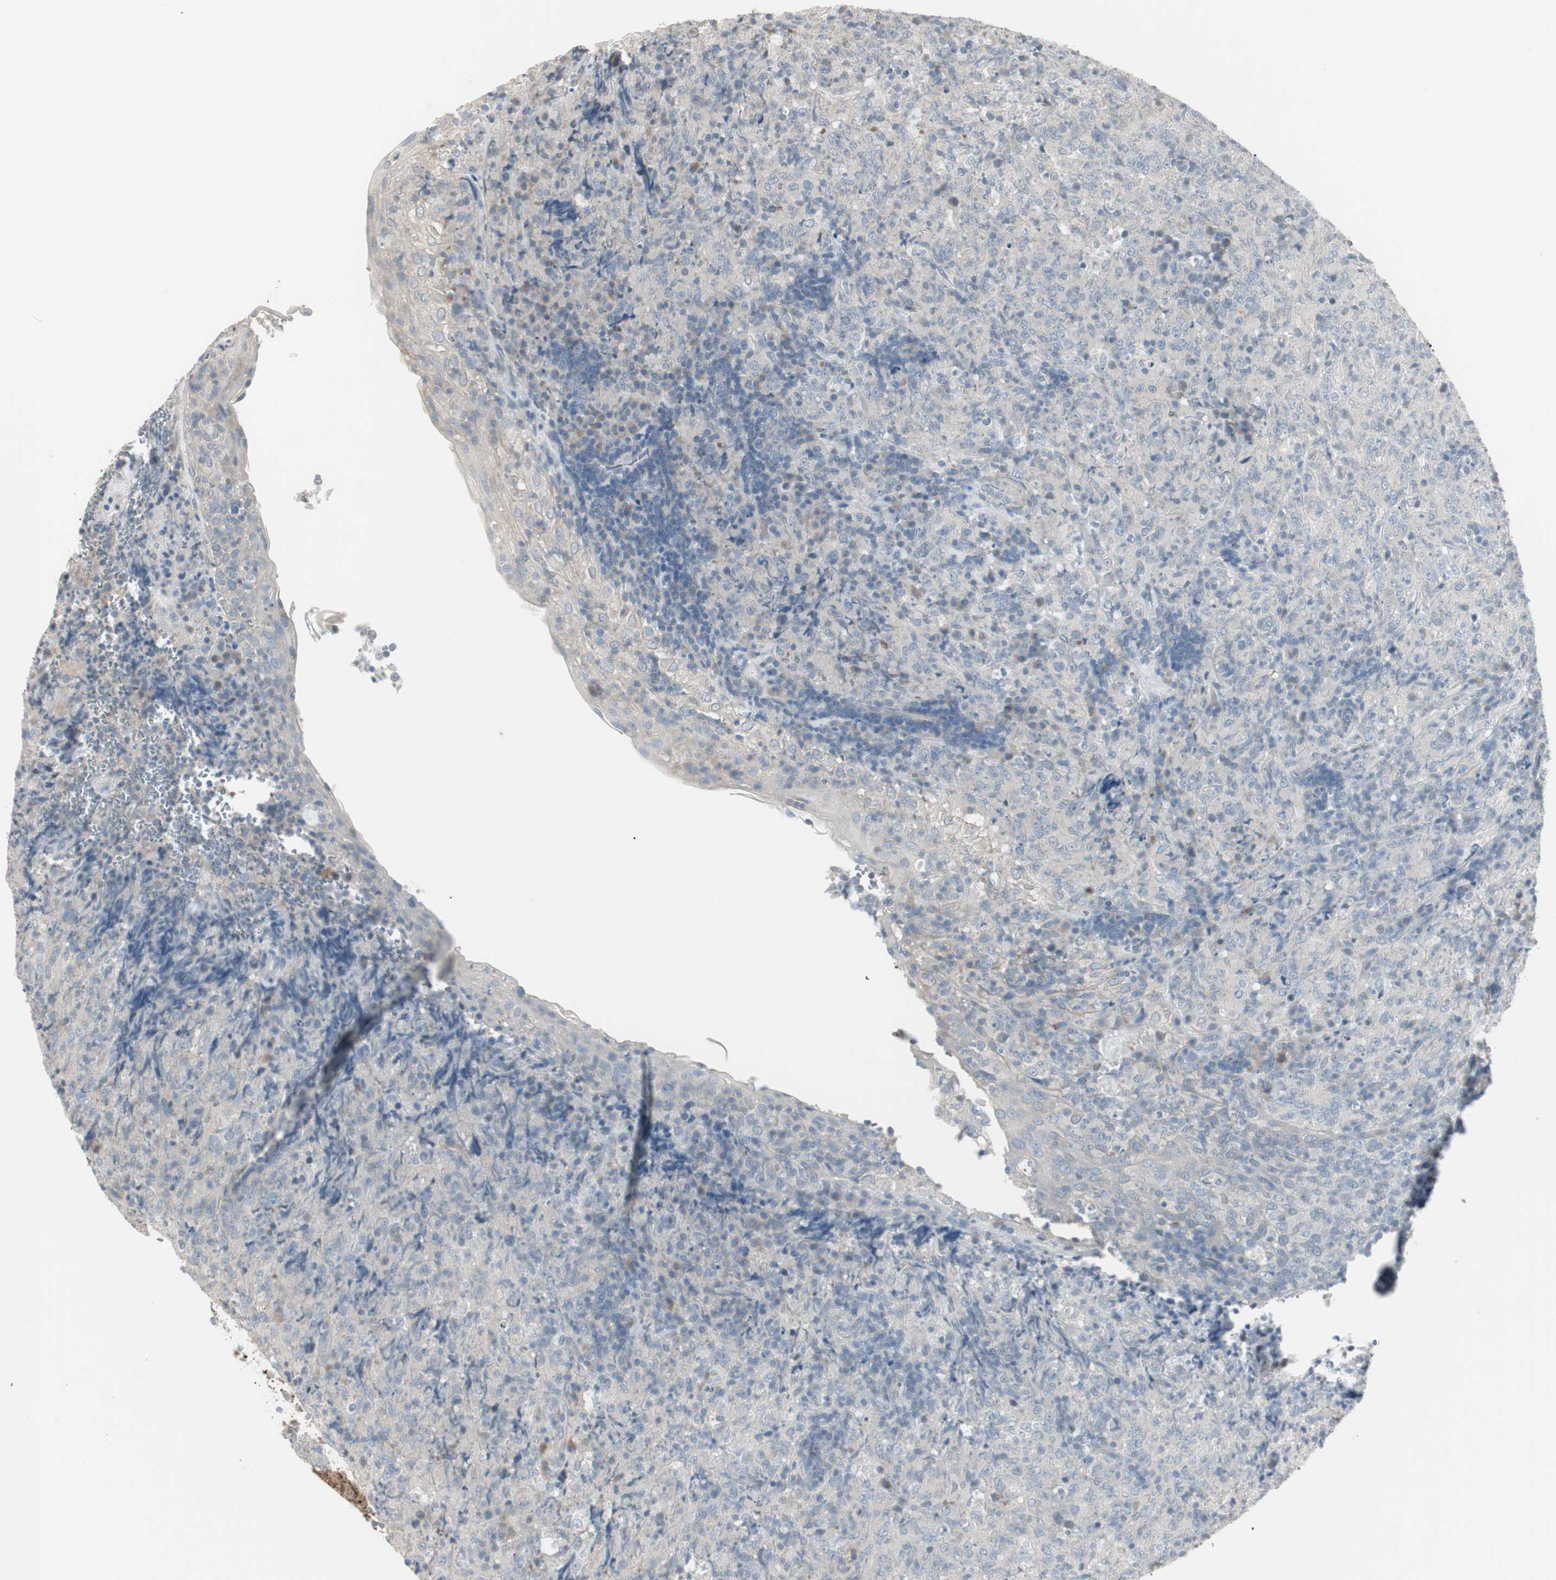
{"staining": {"intensity": "negative", "quantity": "none", "location": "none"}, "tissue": "lymphoma", "cell_type": "Tumor cells", "image_type": "cancer", "snomed": [{"axis": "morphology", "description": "Malignant lymphoma, non-Hodgkin's type, High grade"}, {"axis": "topography", "description": "Tonsil"}], "caption": "A high-resolution micrograph shows immunohistochemistry staining of high-grade malignant lymphoma, non-Hodgkin's type, which exhibits no significant staining in tumor cells.", "gene": "DMPK", "patient": {"sex": "female", "age": 36}}